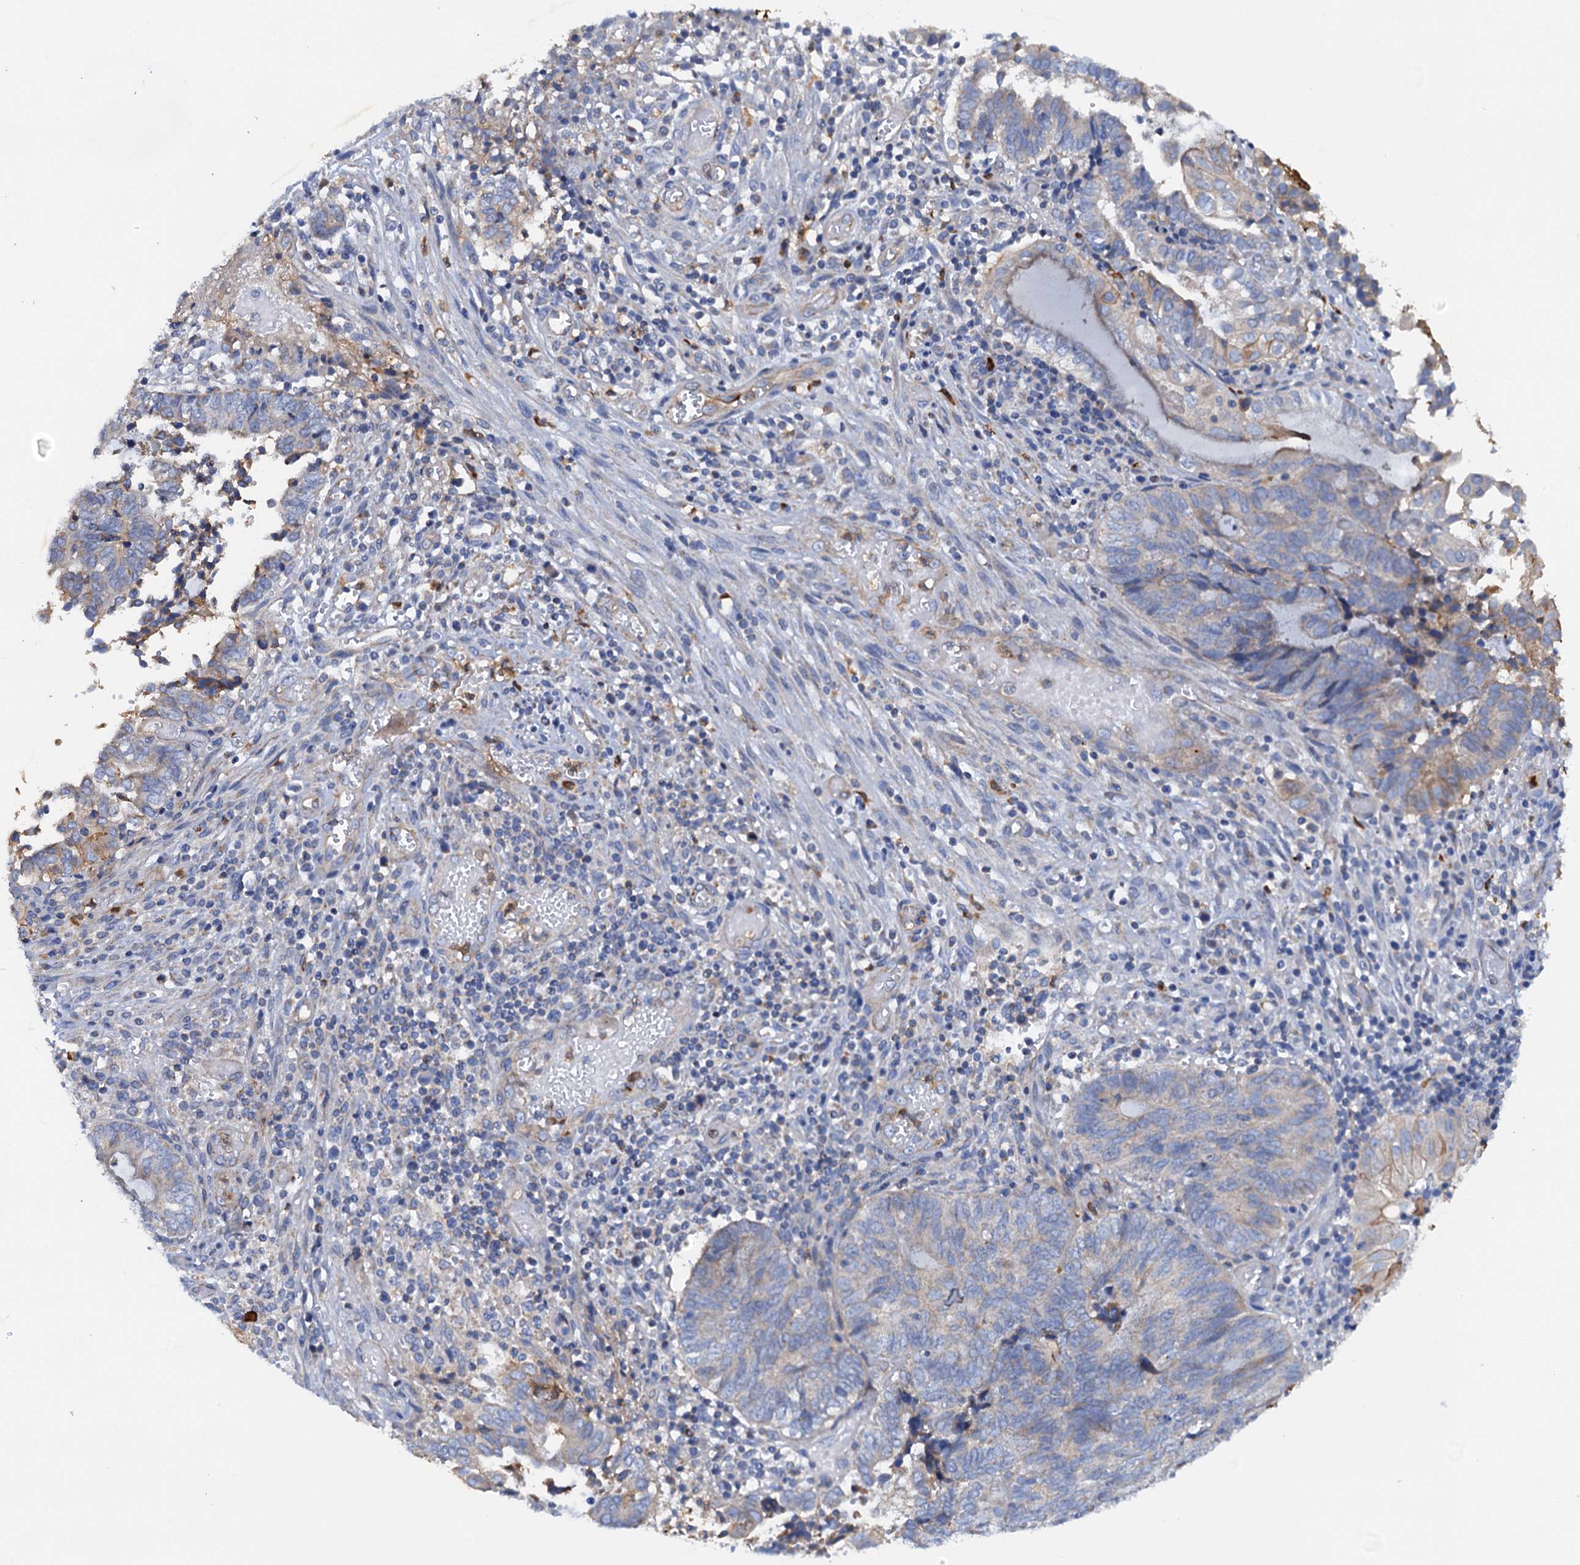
{"staining": {"intensity": "weak", "quantity": "<25%", "location": "cytoplasmic/membranous"}, "tissue": "endometrial cancer", "cell_type": "Tumor cells", "image_type": "cancer", "snomed": [{"axis": "morphology", "description": "Adenocarcinoma, NOS"}, {"axis": "topography", "description": "Uterus"}, {"axis": "topography", "description": "Endometrium"}], "caption": "IHC of endometrial cancer displays no expression in tumor cells.", "gene": "RASSF9", "patient": {"sex": "female", "age": 70}}